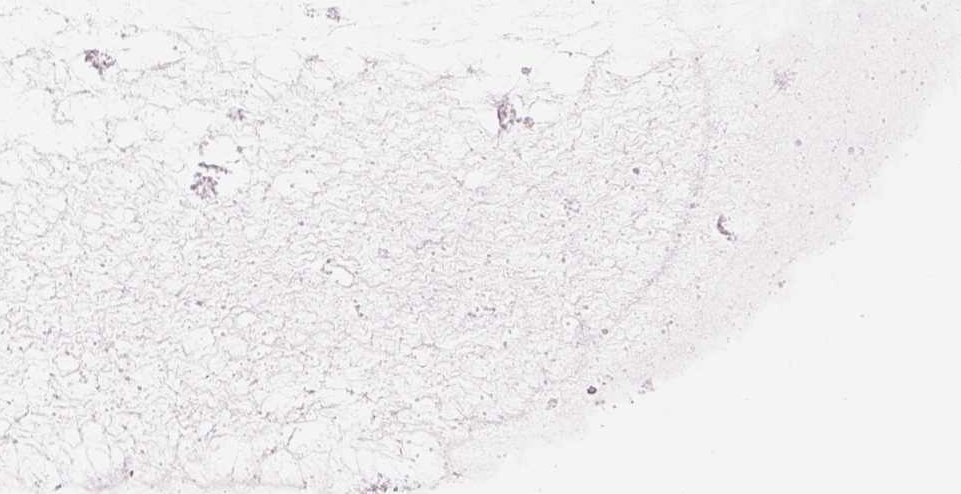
{"staining": {"intensity": "negative", "quantity": "none", "location": "none"}, "tissue": "ovarian cancer", "cell_type": "Tumor cells", "image_type": "cancer", "snomed": [{"axis": "morphology", "description": "Cystadenocarcinoma, mucinous, NOS"}, {"axis": "topography", "description": "Ovary"}], "caption": "A micrograph of human ovarian cancer (mucinous cystadenocarcinoma) is negative for staining in tumor cells. The staining is performed using DAB brown chromogen with nuclei counter-stained in using hematoxylin.", "gene": "PABPC1L2B", "patient": {"sex": "female", "age": 41}}